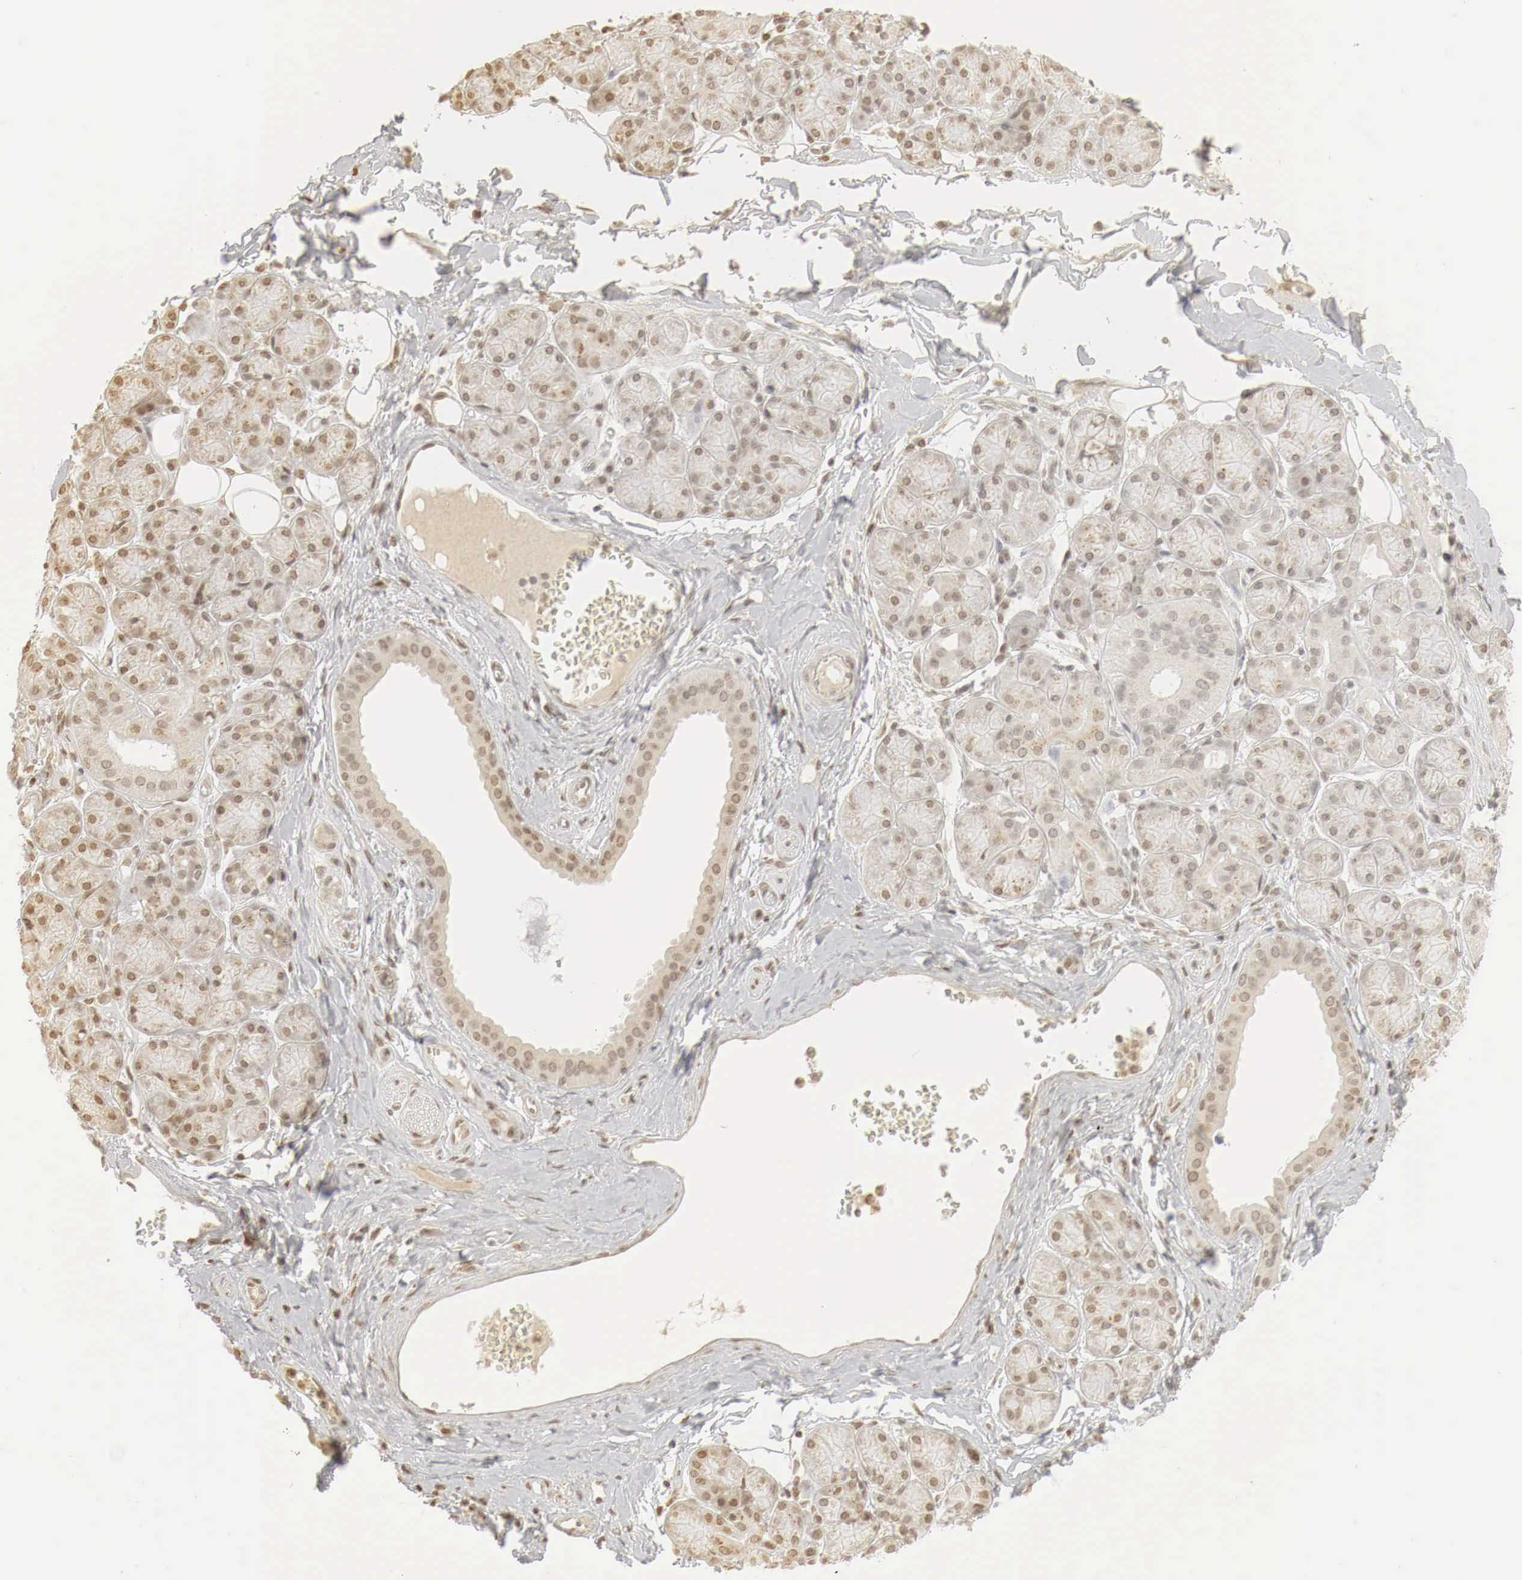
{"staining": {"intensity": "weak", "quantity": ">75%", "location": "cytoplasmic/membranous,nuclear"}, "tissue": "salivary gland", "cell_type": "Glandular cells", "image_type": "normal", "snomed": [{"axis": "morphology", "description": "Normal tissue, NOS"}, {"axis": "topography", "description": "Salivary gland"}], "caption": "Human salivary gland stained for a protein (brown) exhibits weak cytoplasmic/membranous,nuclear positive expression in about >75% of glandular cells.", "gene": "ERBB4", "patient": {"sex": "male", "age": 54}}